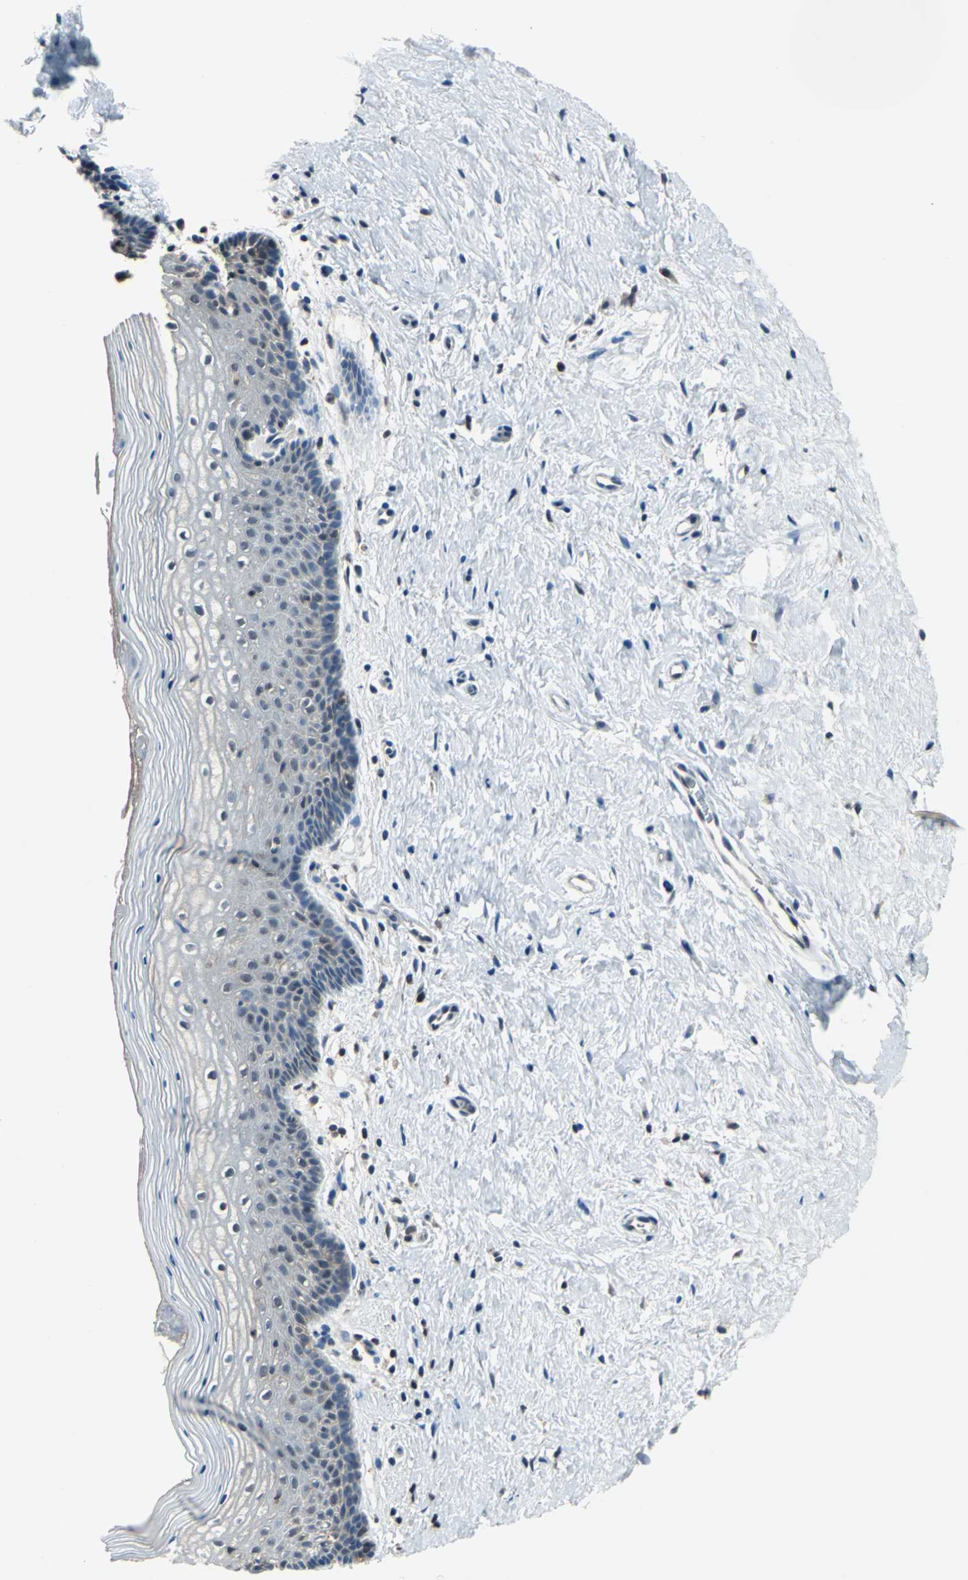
{"staining": {"intensity": "weak", "quantity": "25%-75%", "location": "cytoplasmic/membranous"}, "tissue": "vagina", "cell_type": "Squamous epithelial cells", "image_type": "normal", "snomed": [{"axis": "morphology", "description": "Normal tissue, NOS"}, {"axis": "topography", "description": "Vagina"}], "caption": "Protein expression analysis of normal human vagina reveals weak cytoplasmic/membranous expression in approximately 25%-75% of squamous epithelial cells. Using DAB (brown) and hematoxylin (blue) stains, captured at high magnification using brightfield microscopy.", "gene": "PSME1", "patient": {"sex": "female", "age": 46}}